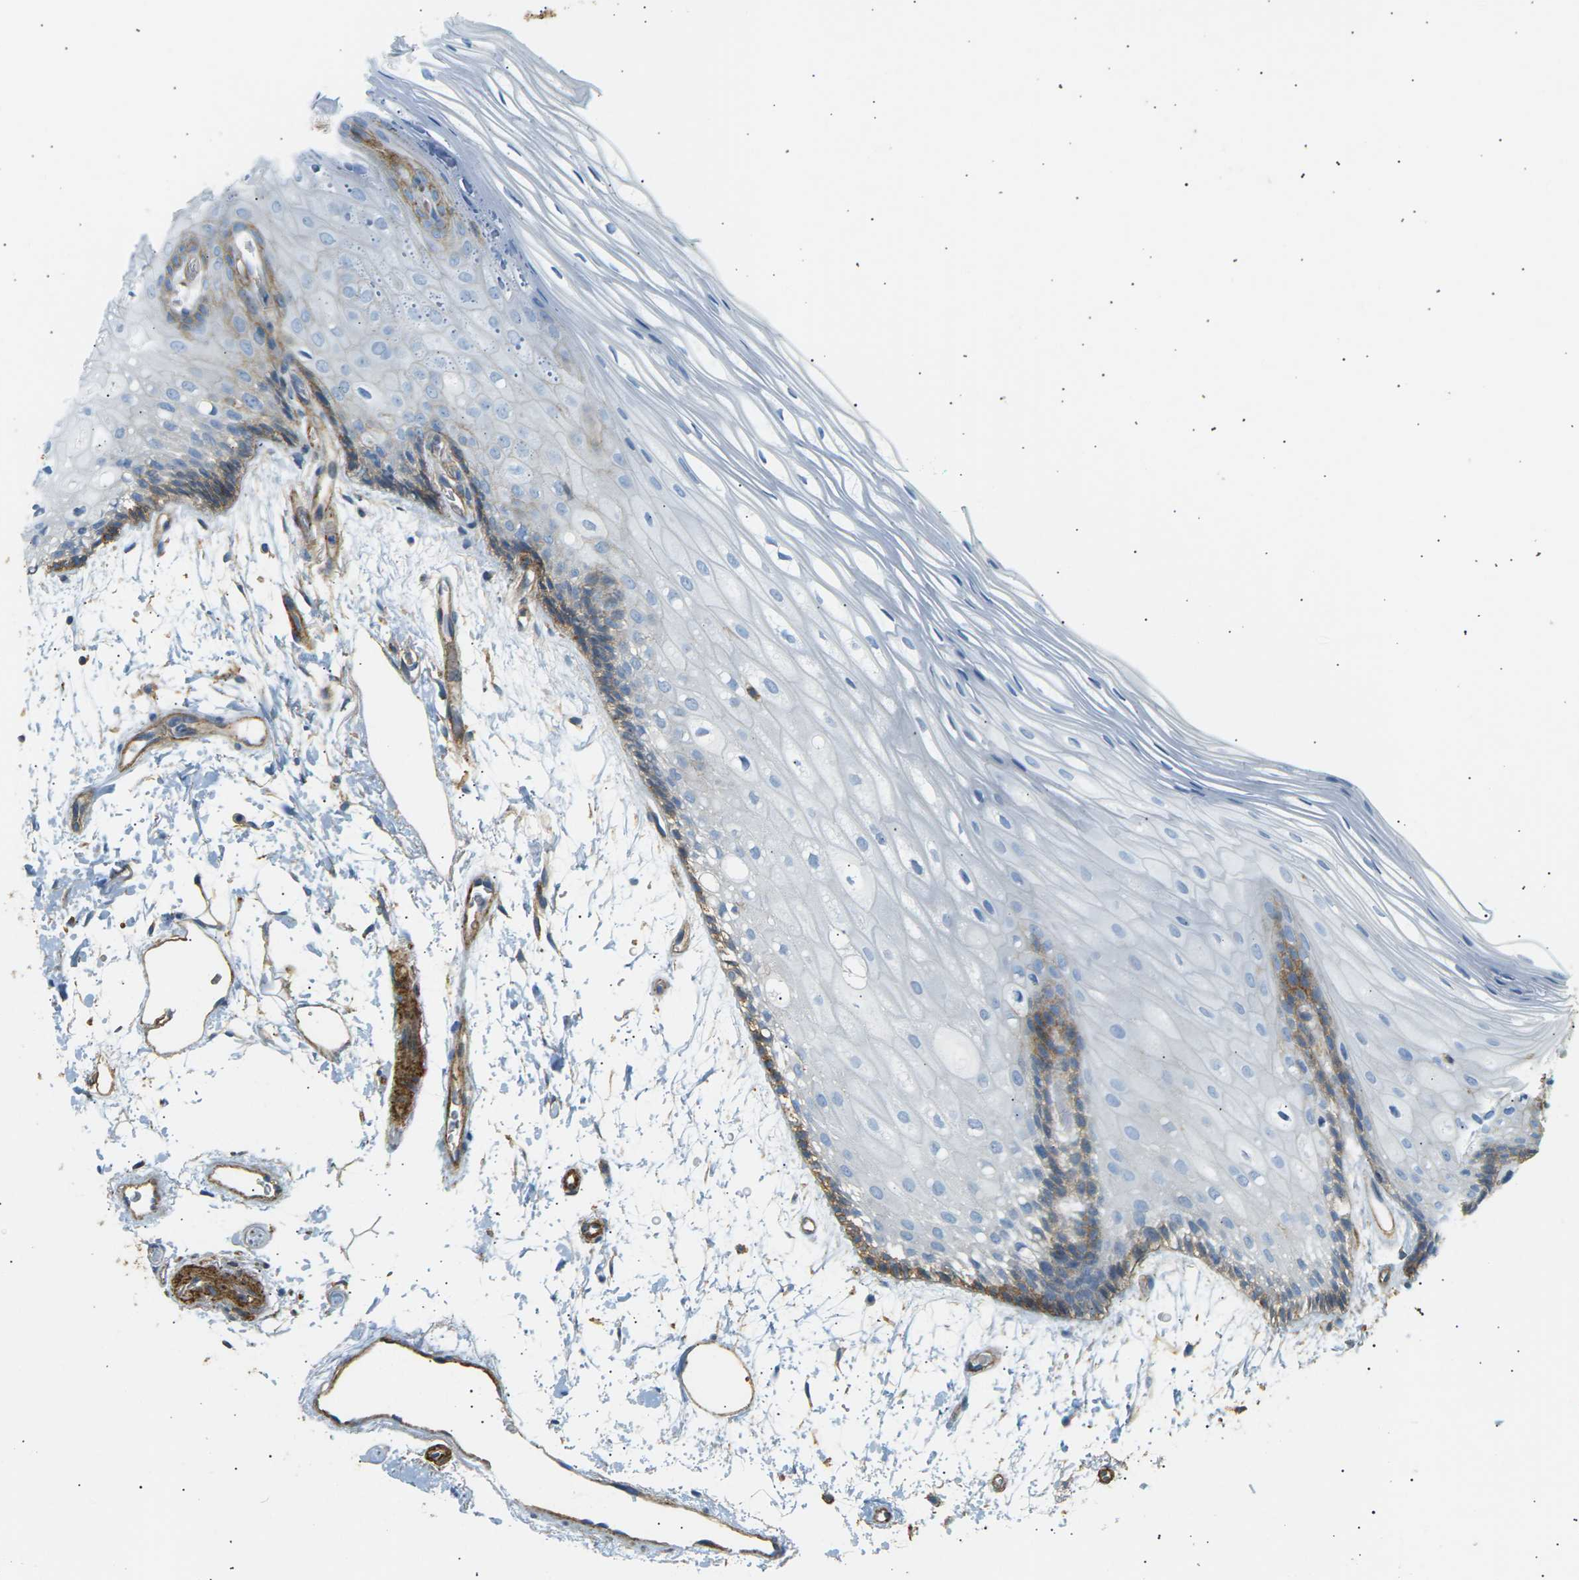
{"staining": {"intensity": "strong", "quantity": "<25%", "location": "cytoplasmic/membranous"}, "tissue": "oral mucosa", "cell_type": "Squamous epithelial cells", "image_type": "normal", "snomed": [{"axis": "morphology", "description": "Normal tissue, NOS"}, {"axis": "topography", "description": "Skeletal muscle"}, {"axis": "topography", "description": "Oral tissue"}, {"axis": "topography", "description": "Peripheral nerve tissue"}], "caption": "Oral mucosa stained for a protein reveals strong cytoplasmic/membranous positivity in squamous epithelial cells.", "gene": "ATP2B4", "patient": {"sex": "female", "age": 84}}